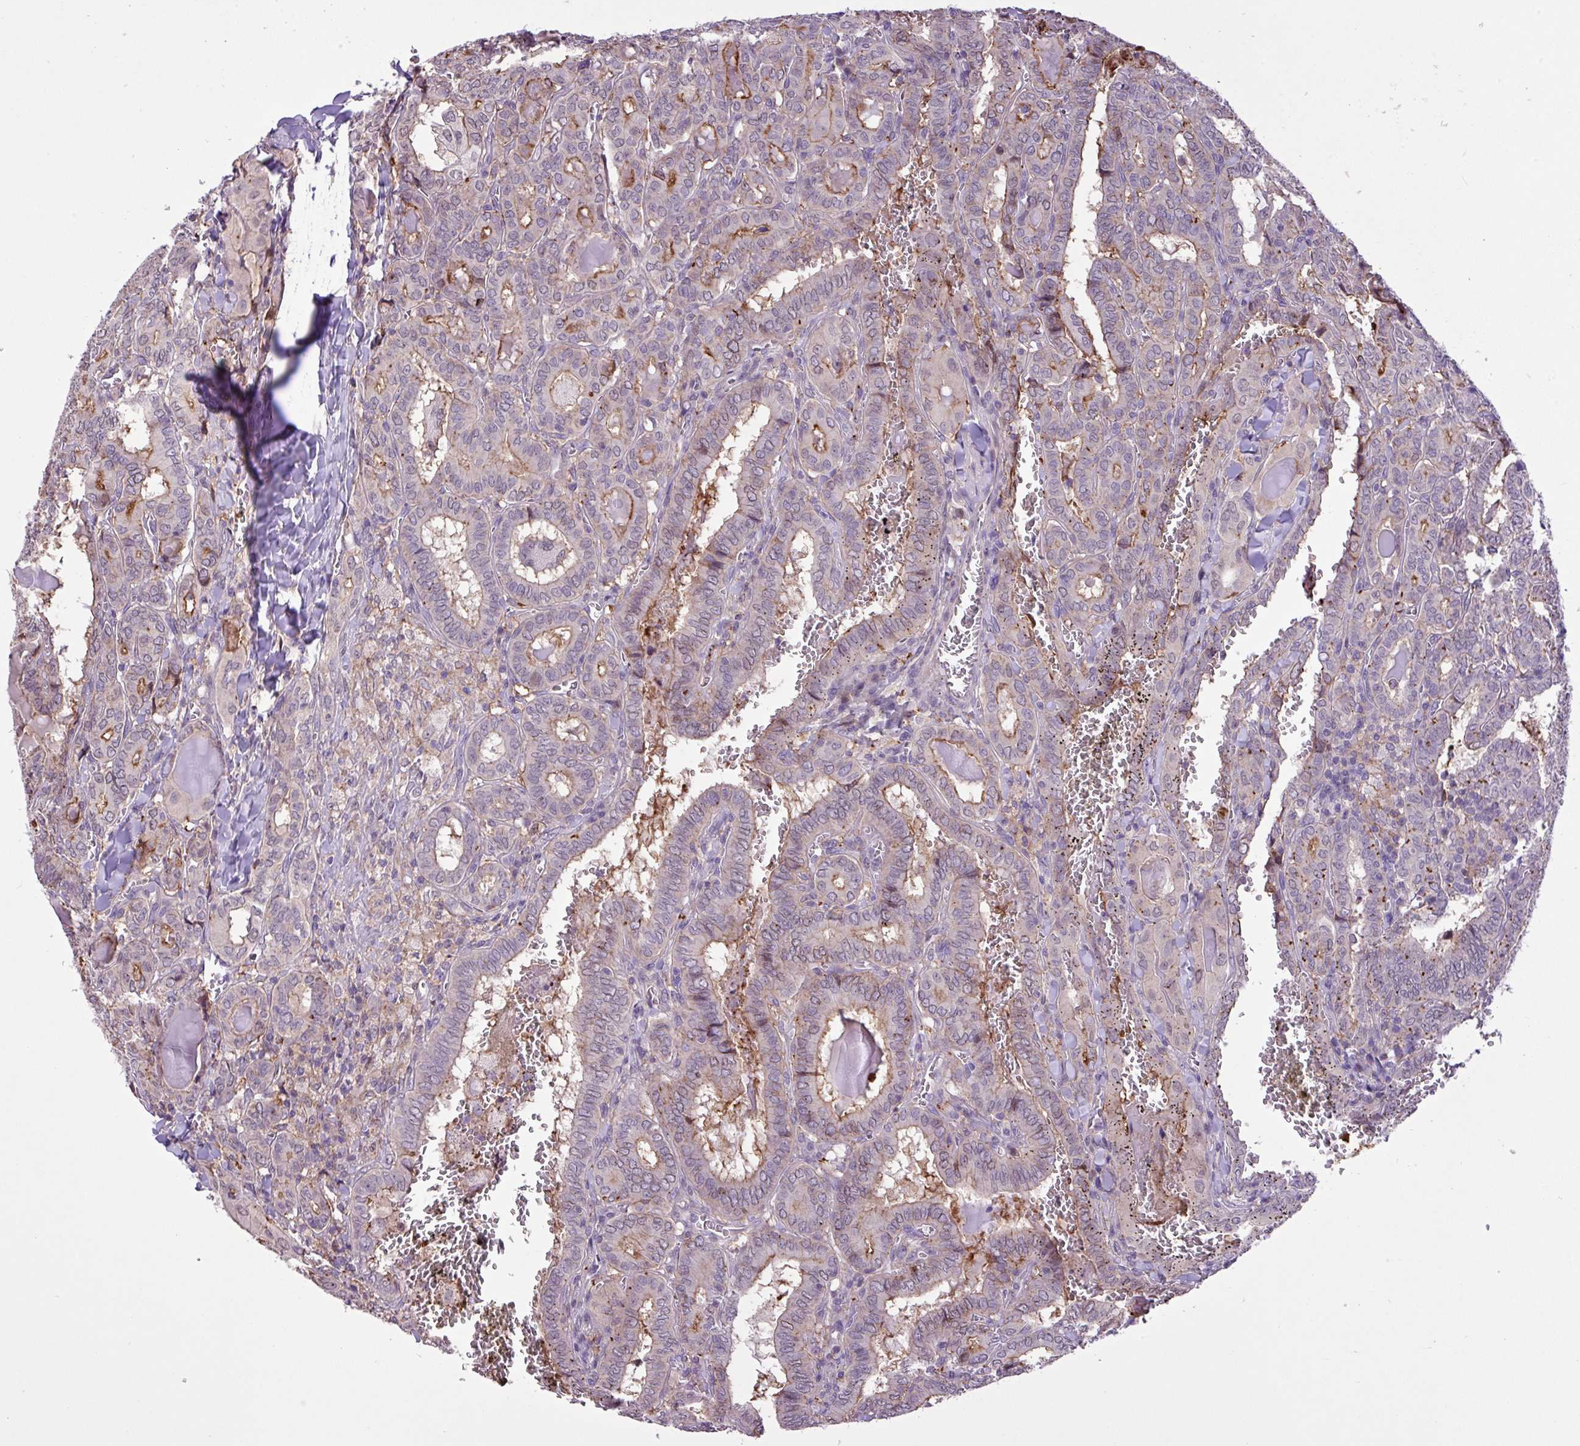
{"staining": {"intensity": "weak", "quantity": "<25%", "location": "cytoplasmic/membranous"}, "tissue": "thyroid cancer", "cell_type": "Tumor cells", "image_type": "cancer", "snomed": [{"axis": "morphology", "description": "Papillary adenocarcinoma, NOS"}, {"axis": "topography", "description": "Thyroid gland"}], "caption": "Image shows no protein expression in tumor cells of thyroid cancer (papillary adenocarcinoma) tissue. Nuclei are stained in blue.", "gene": "RPP25L", "patient": {"sex": "female", "age": 72}}